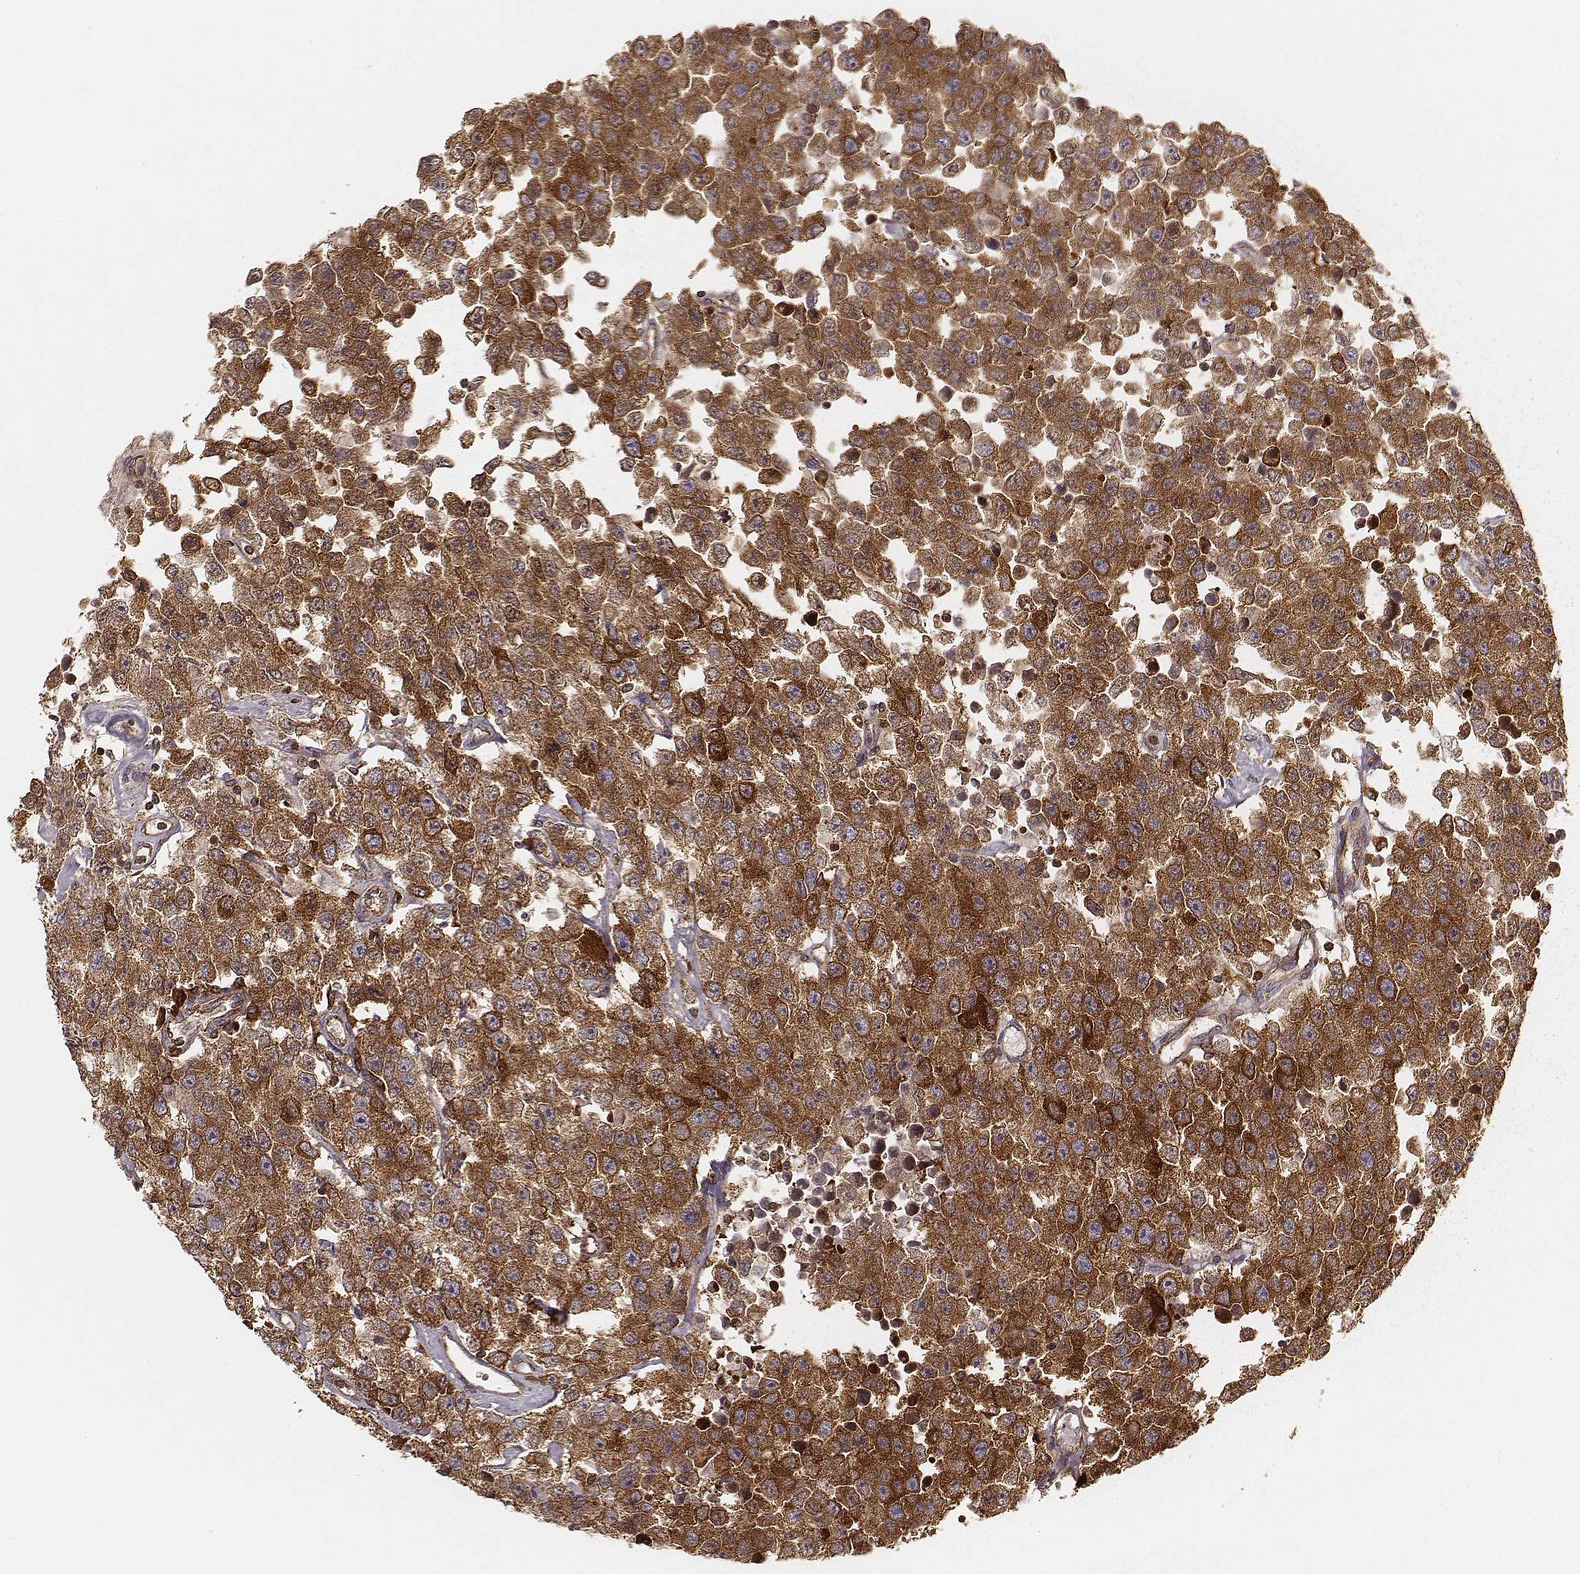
{"staining": {"intensity": "strong", "quantity": ">75%", "location": "cytoplasmic/membranous"}, "tissue": "testis cancer", "cell_type": "Tumor cells", "image_type": "cancer", "snomed": [{"axis": "morphology", "description": "Seminoma, NOS"}, {"axis": "topography", "description": "Testis"}], "caption": "High-magnification brightfield microscopy of seminoma (testis) stained with DAB (3,3'-diaminobenzidine) (brown) and counterstained with hematoxylin (blue). tumor cells exhibit strong cytoplasmic/membranous expression is appreciated in approximately>75% of cells.", "gene": "CARS1", "patient": {"sex": "male", "age": 52}}